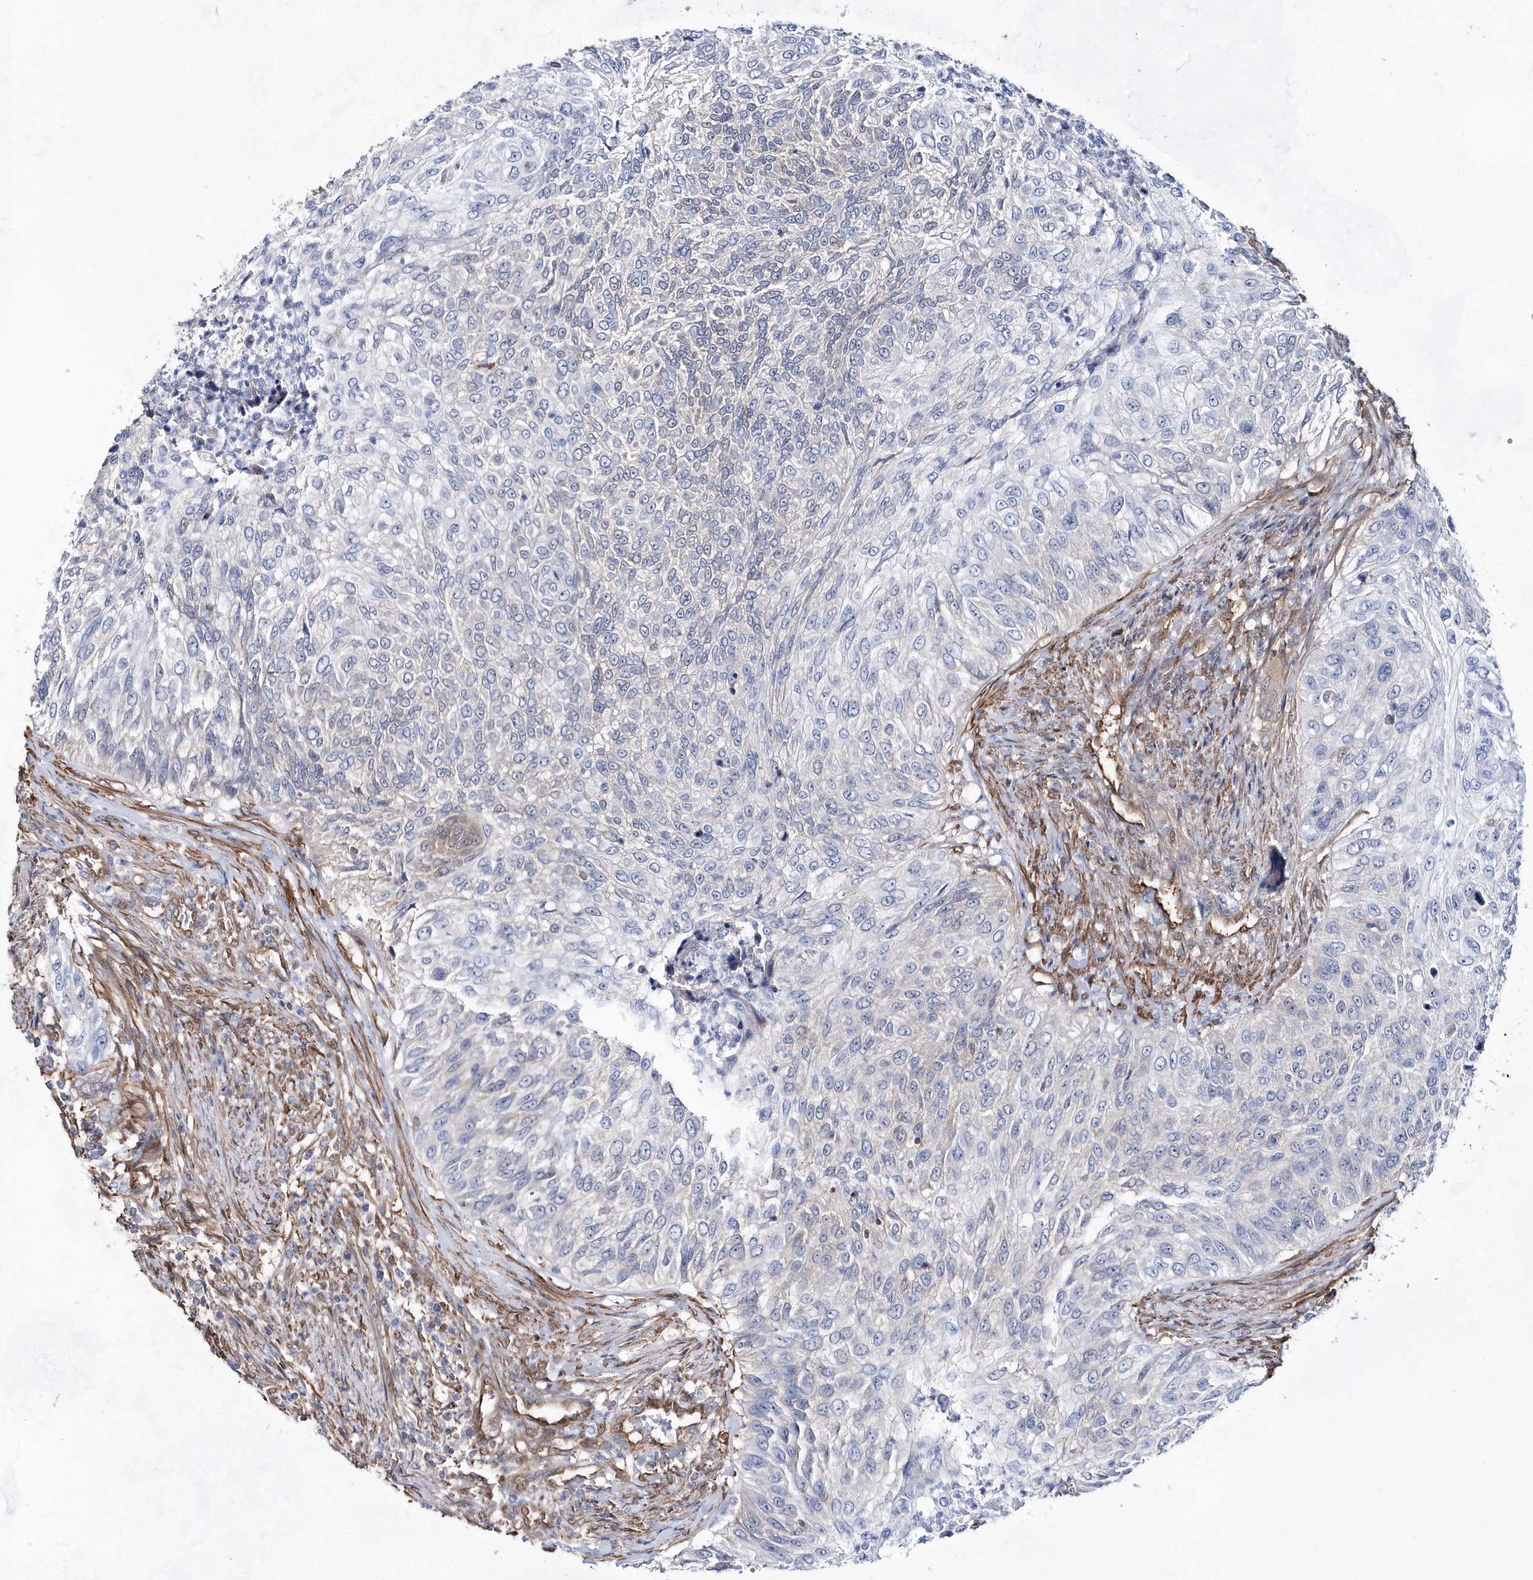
{"staining": {"intensity": "negative", "quantity": "none", "location": "none"}, "tissue": "urothelial cancer", "cell_type": "Tumor cells", "image_type": "cancer", "snomed": [{"axis": "morphology", "description": "Urothelial carcinoma, High grade"}, {"axis": "topography", "description": "Urinary bladder"}], "caption": "This is an immunohistochemistry (IHC) micrograph of human urothelial cancer. There is no positivity in tumor cells.", "gene": "BDH2", "patient": {"sex": "female", "age": 60}}